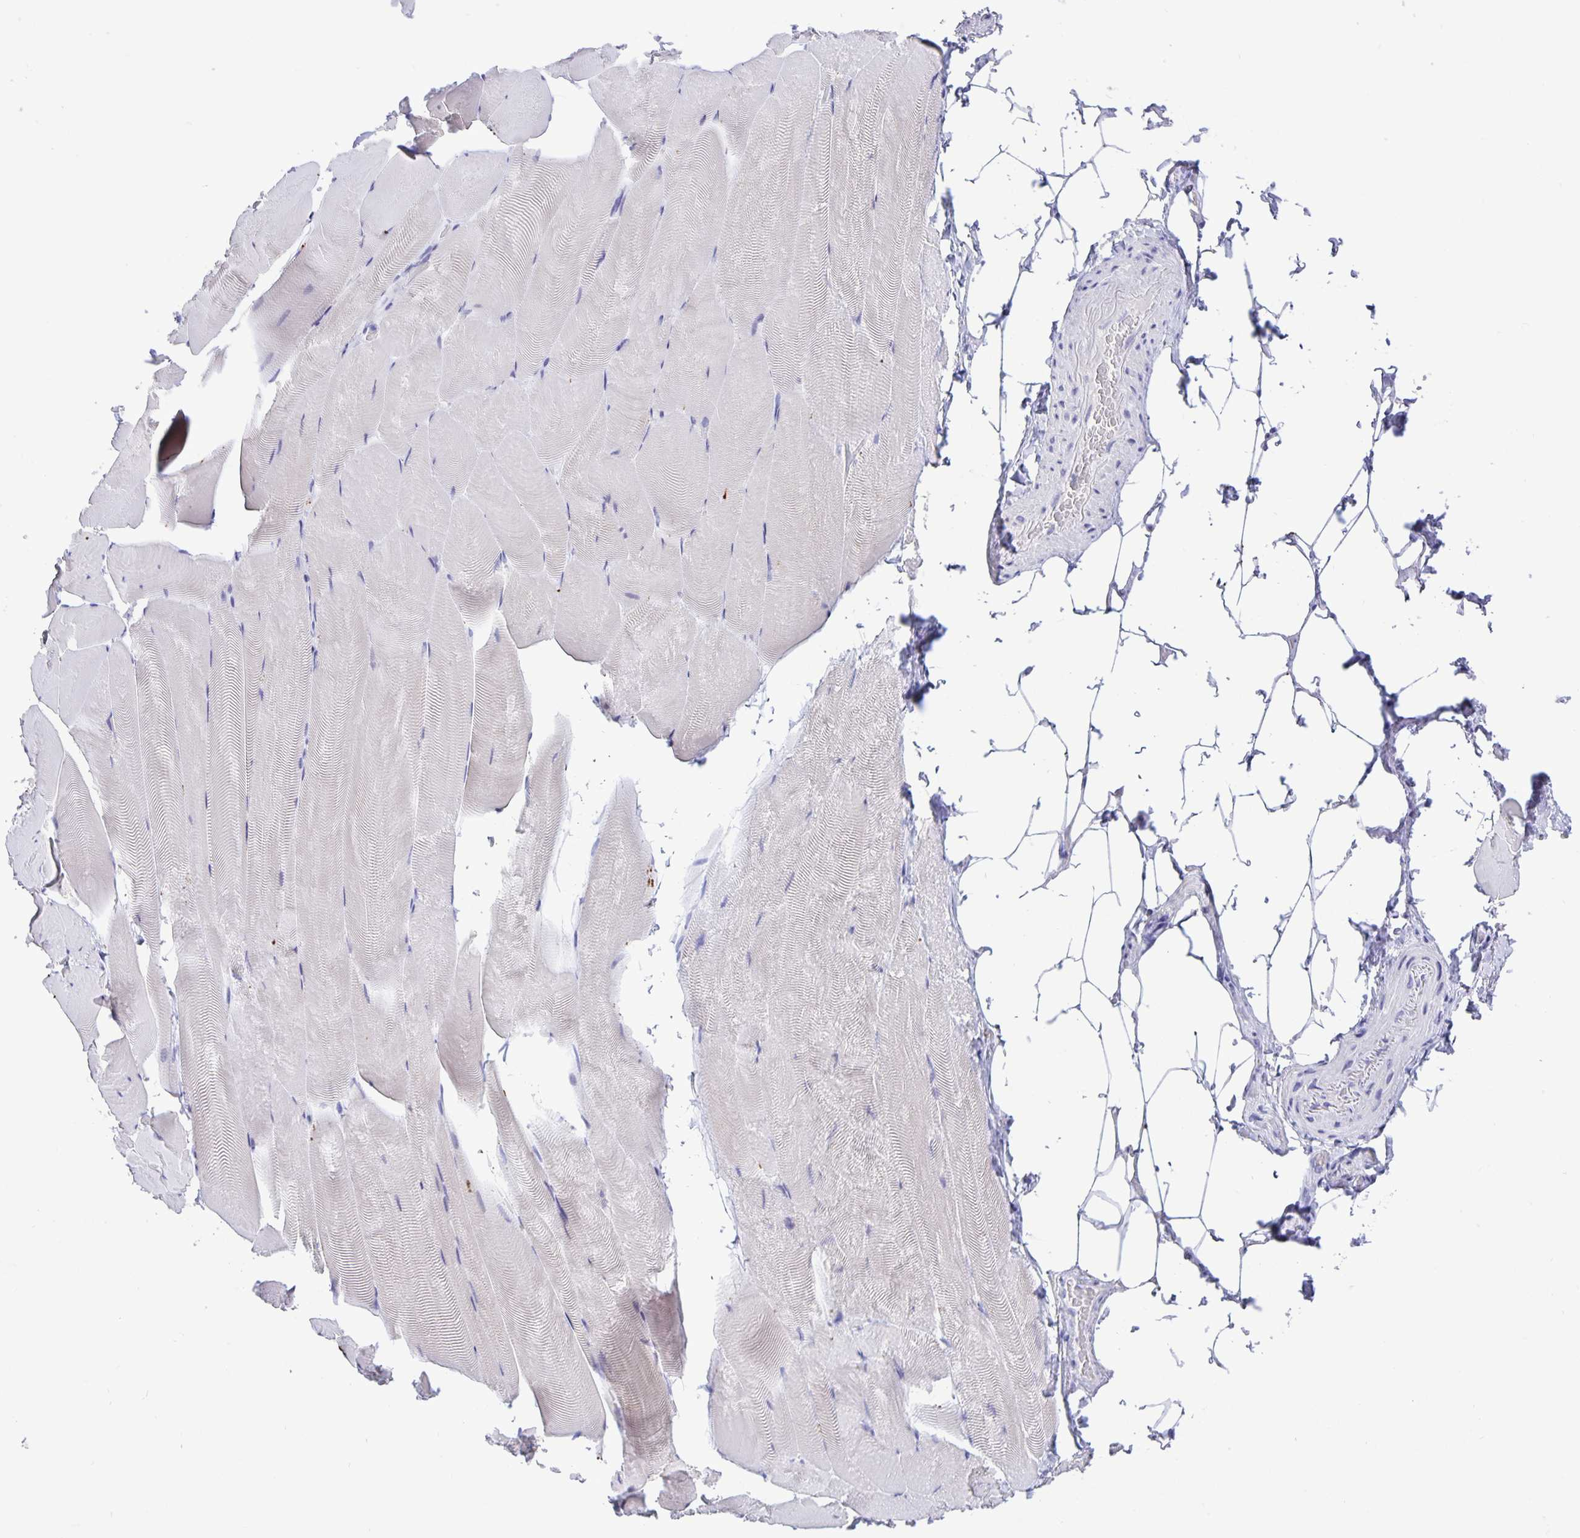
{"staining": {"intensity": "negative", "quantity": "none", "location": "none"}, "tissue": "skeletal muscle", "cell_type": "Myocytes", "image_type": "normal", "snomed": [{"axis": "morphology", "description": "Normal tissue, NOS"}, {"axis": "topography", "description": "Skeletal muscle"}], "caption": "The micrograph exhibits no staining of myocytes in normal skeletal muscle.", "gene": "ERMN", "patient": {"sex": "female", "age": 64}}